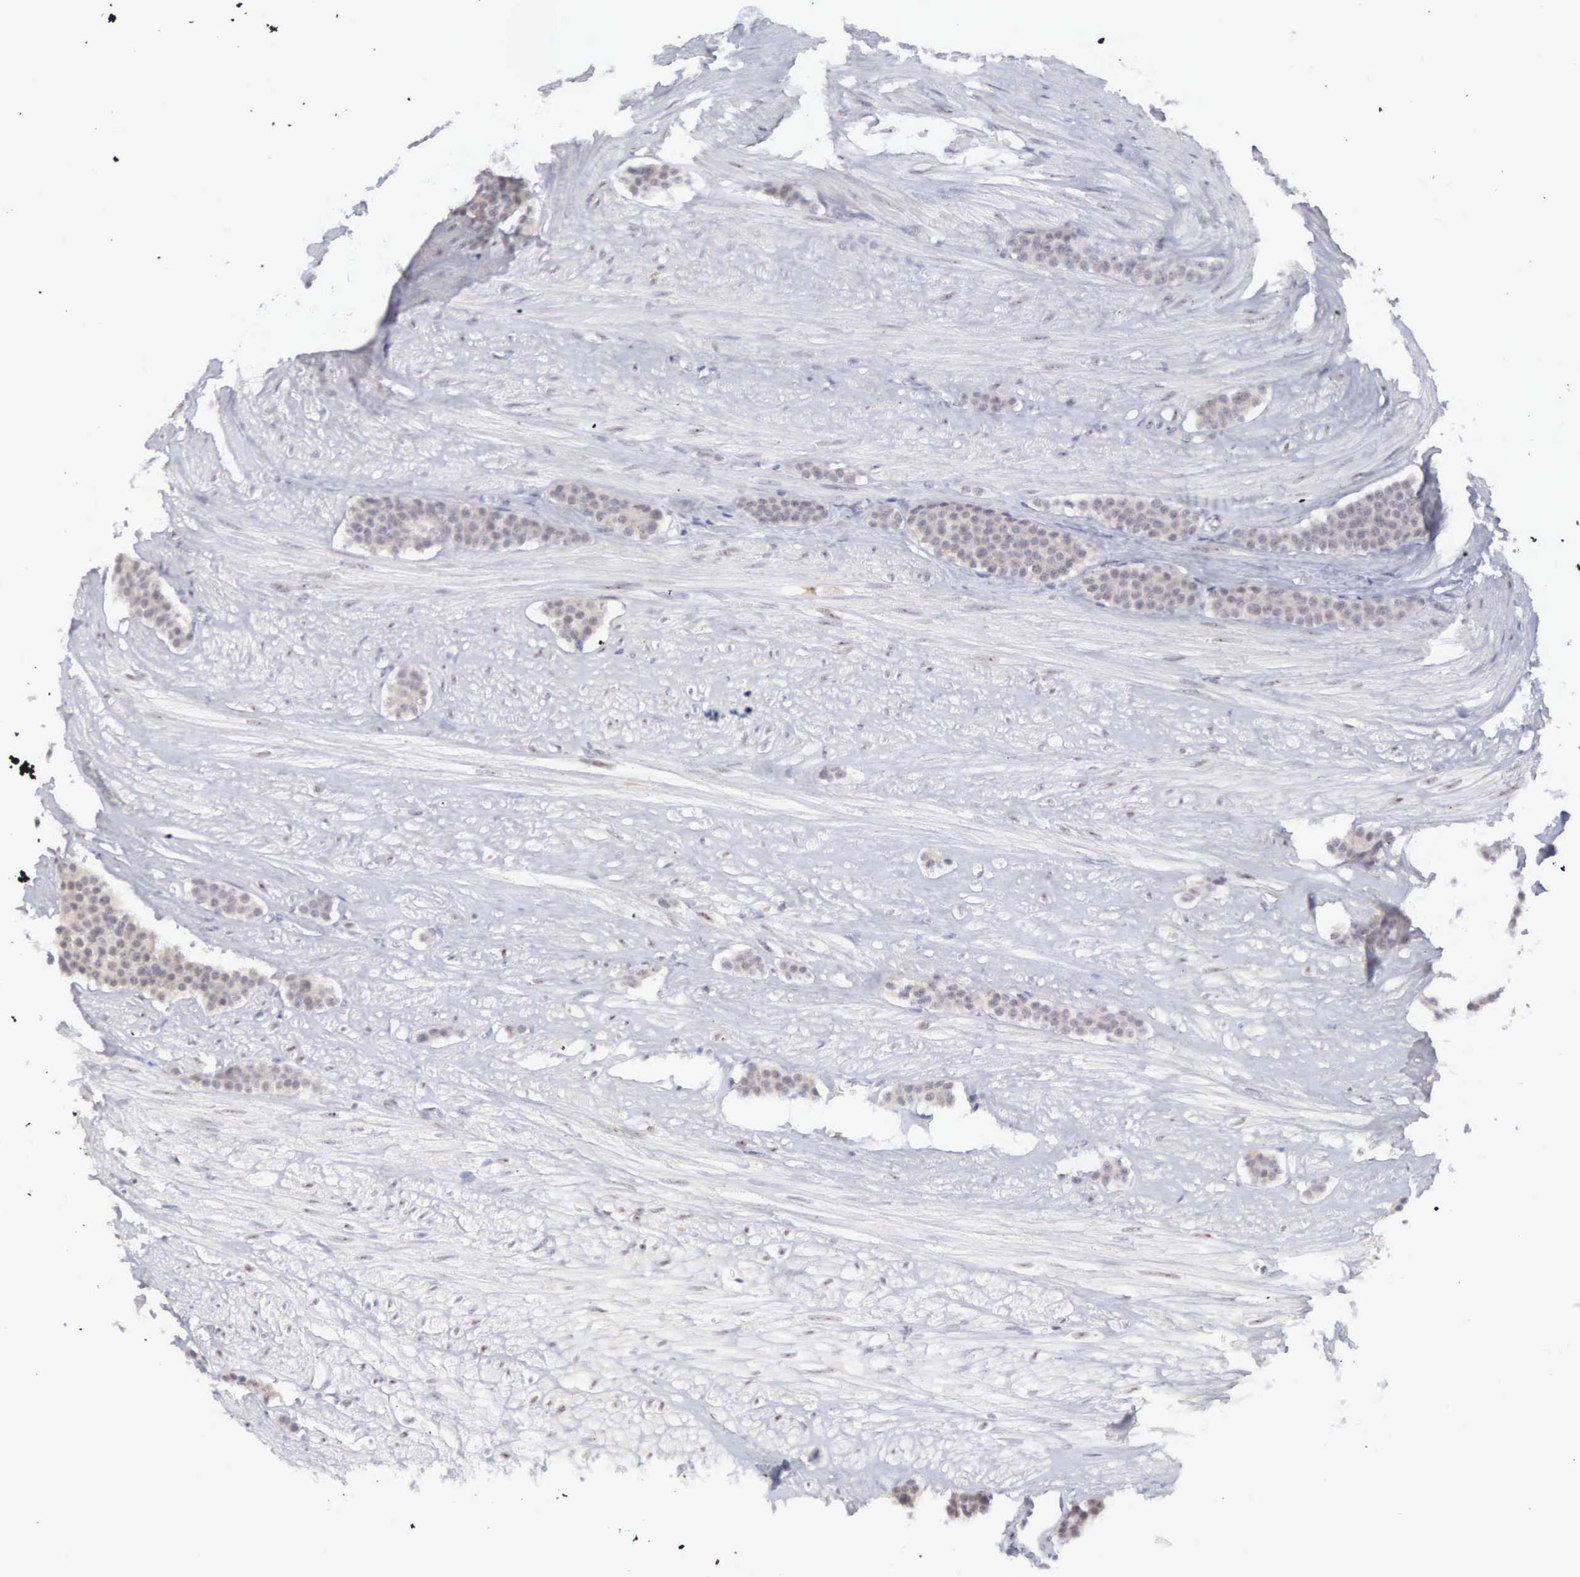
{"staining": {"intensity": "weak", "quantity": ">75%", "location": "cytoplasmic/membranous"}, "tissue": "carcinoid", "cell_type": "Tumor cells", "image_type": "cancer", "snomed": [{"axis": "morphology", "description": "Carcinoid, malignant, NOS"}, {"axis": "topography", "description": "Small intestine"}], "caption": "High-power microscopy captured an immunohistochemistry (IHC) image of carcinoid, revealing weak cytoplasmic/membranous staining in approximately >75% of tumor cells.", "gene": "MNAT1", "patient": {"sex": "male", "age": 60}}